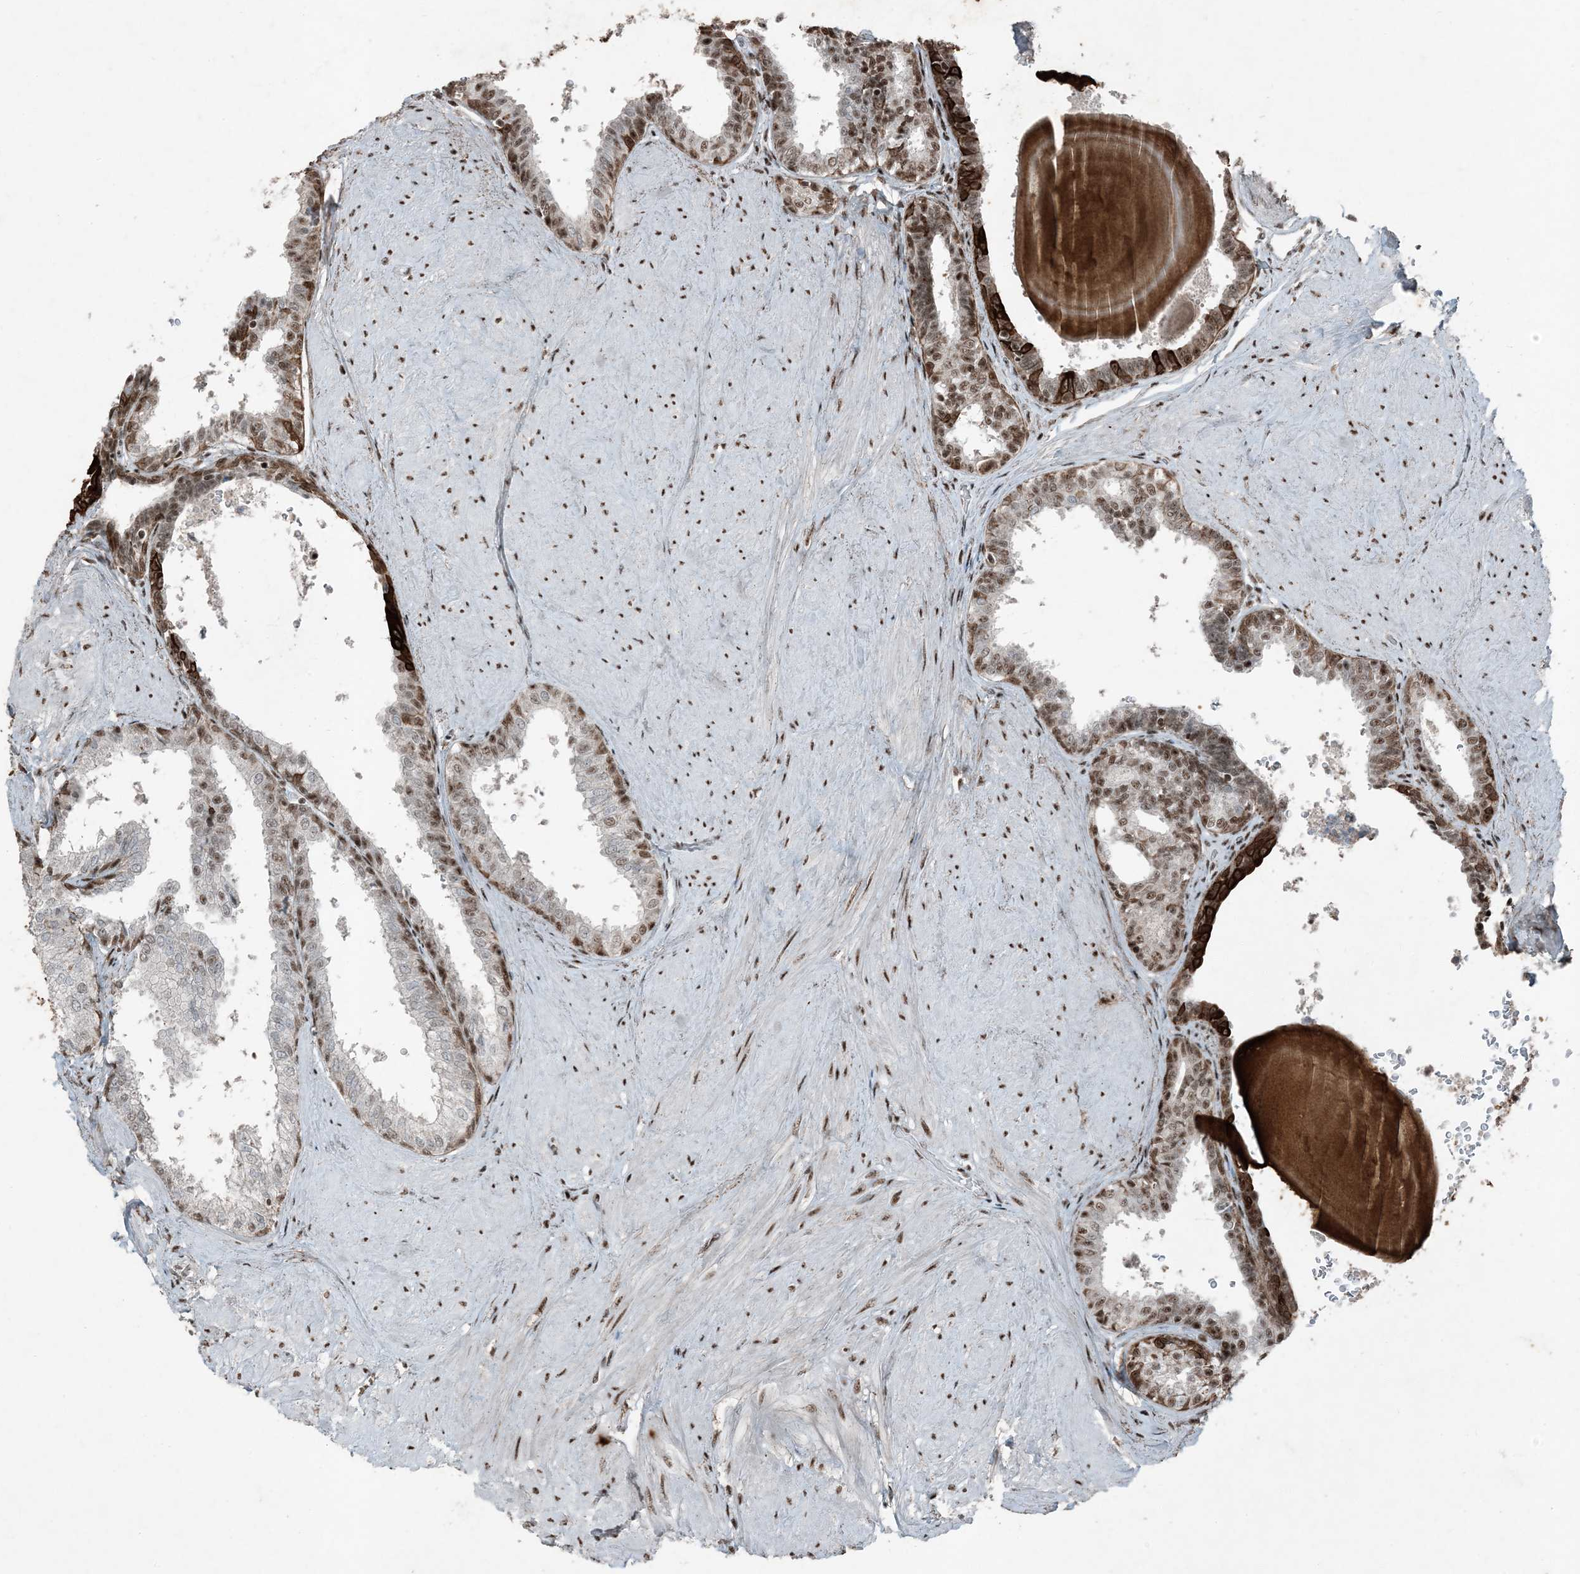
{"staining": {"intensity": "moderate", "quantity": ">75%", "location": "cytoplasmic/membranous,nuclear"}, "tissue": "prostate", "cell_type": "Glandular cells", "image_type": "normal", "snomed": [{"axis": "morphology", "description": "Normal tissue, NOS"}, {"axis": "topography", "description": "Prostate"}], "caption": "Immunohistochemistry (IHC) of unremarkable human prostate exhibits medium levels of moderate cytoplasmic/membranous,nuclear expression in about >75% of glandular cells.", "gene": "TADA2B", "patient": {"sex": "male", "age": 48}}